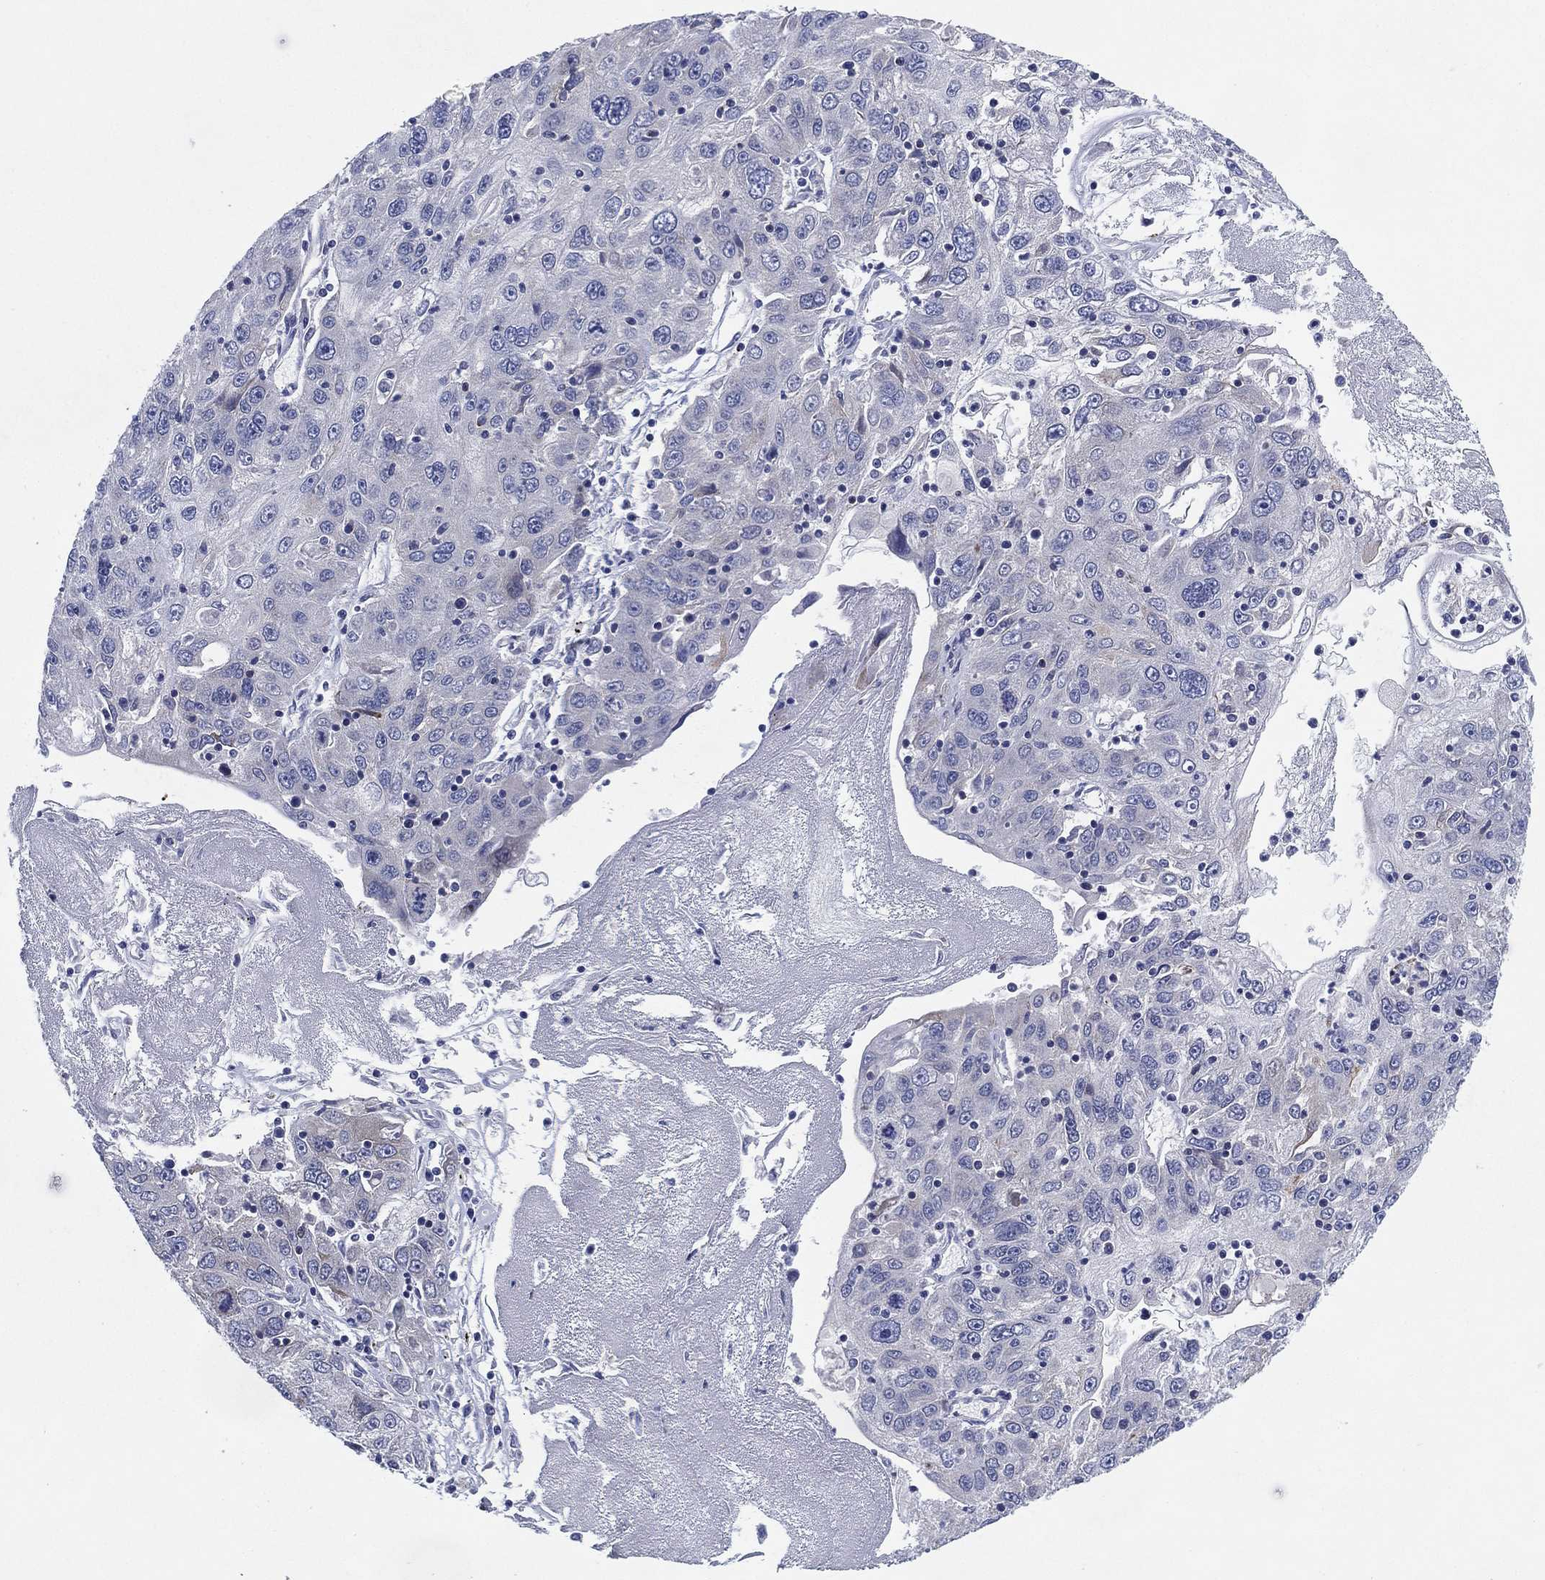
{"staining": {"intensity": "negative", "quantity": "none", "location": "none"}, "tissue": "stomach cancer", "cell_type": "Tumor cells", "image_type": "cancer", "snomed": [{"axis": "morphology", "description": "Adenocarcinoma, NOS"}, {"axis": "topography", "description": "Stomach"}], "caption": "Histopathology image shows no significant protein positivity in tumor cells of adenocarcinoma (stomach).", "gene": "CHRNA3", "patient": {"sex": "male", "age": 56}}